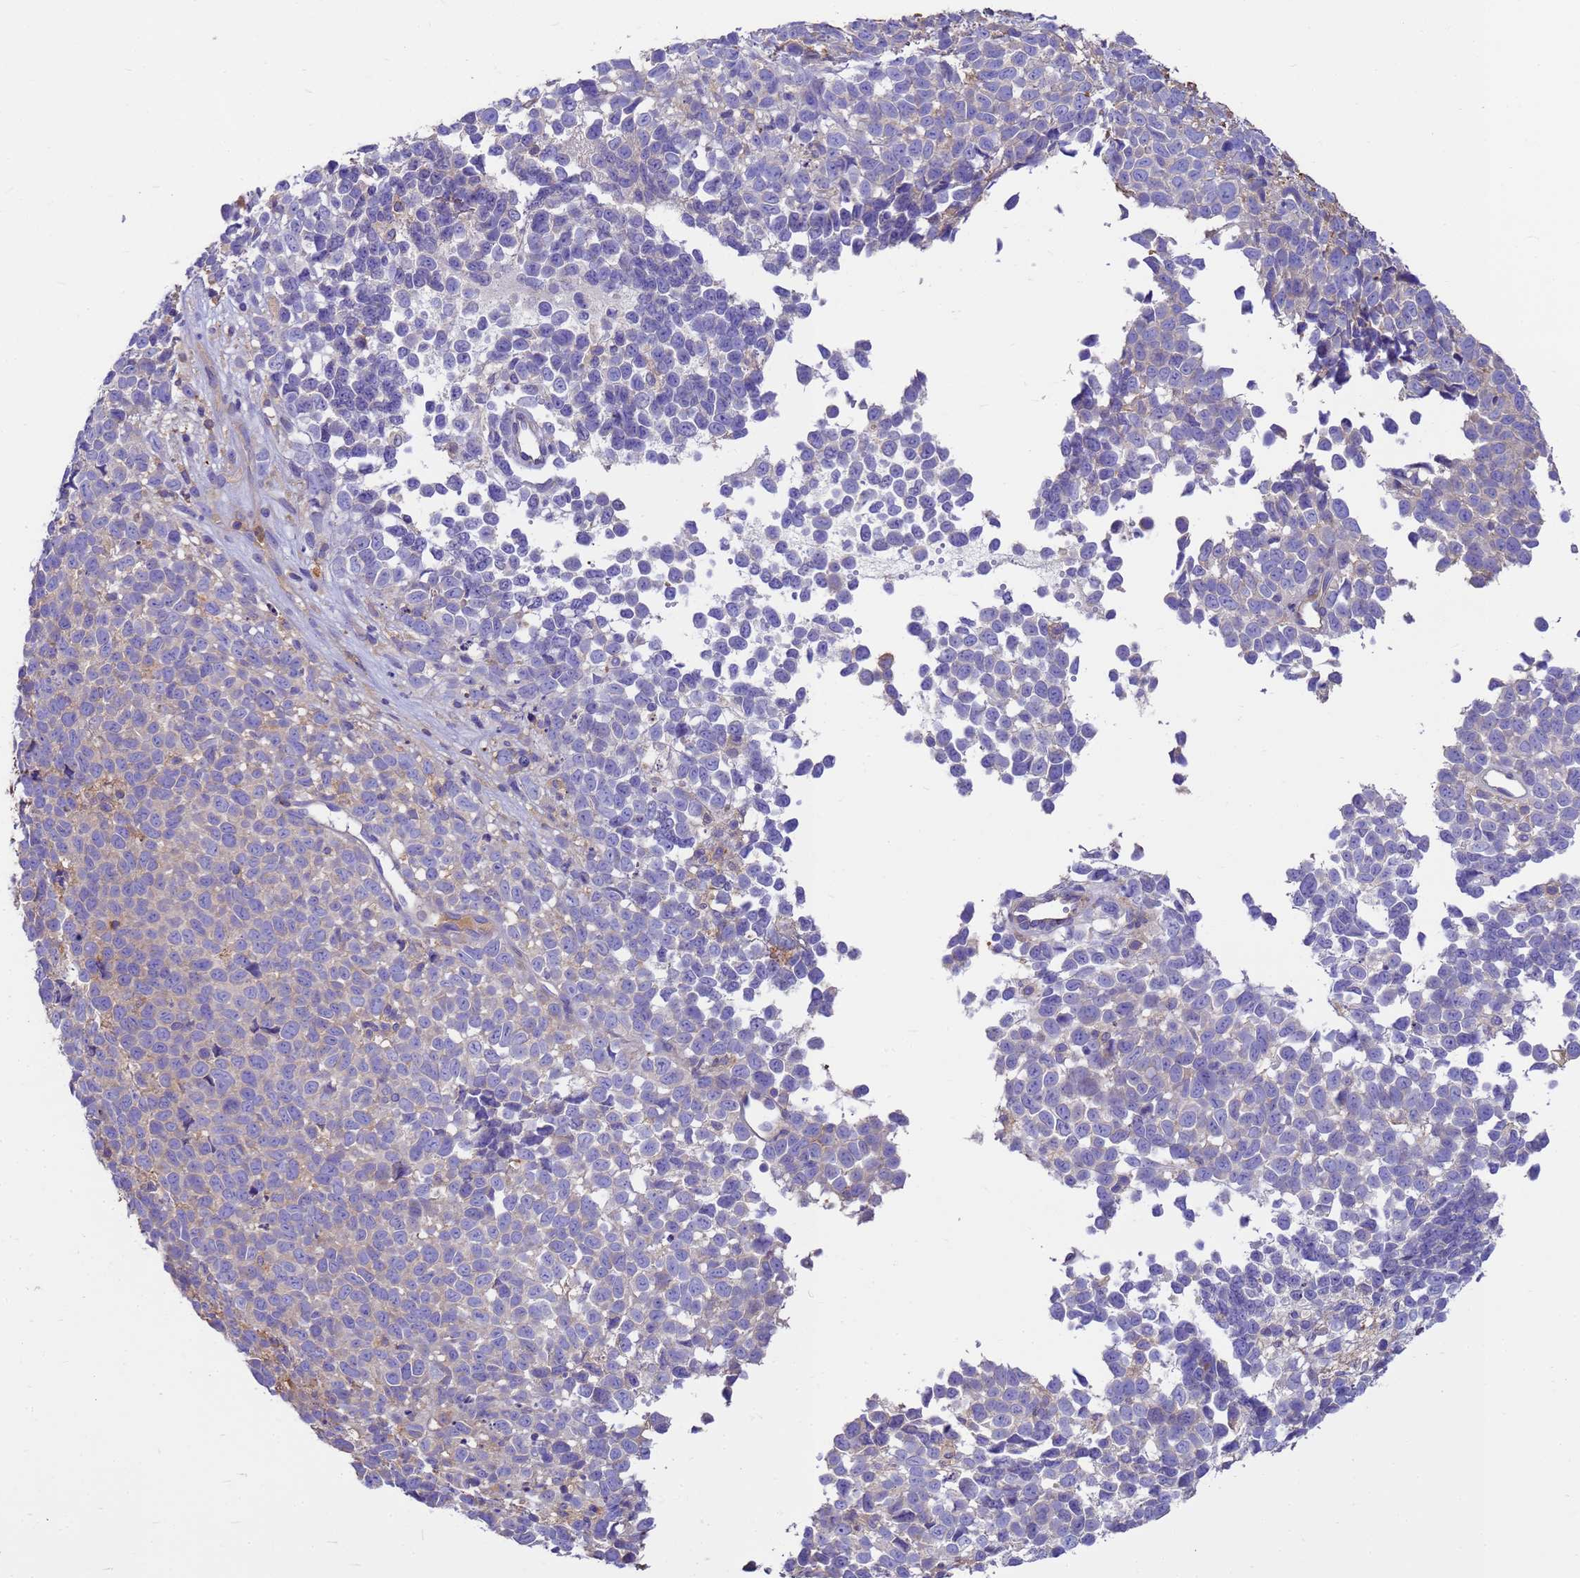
{"staining": {"intensity": "negative", "quantity": "none", "location": "none"}, "tissue": "melanoma", "cell_type": "Tumor cells", "image_type": "cancer", "snomed": [{"axis": "morphology", "description": "Malignant melanoma, NOS"}, {"axis": "topography", "description": "Nose, NOS"}], "caption": "Histopathology image shows no protein expression in tumor cells of malignant melanoma tissue.", "gene": "ZNF235", "patient": {"sex": "female", "age": 48}}